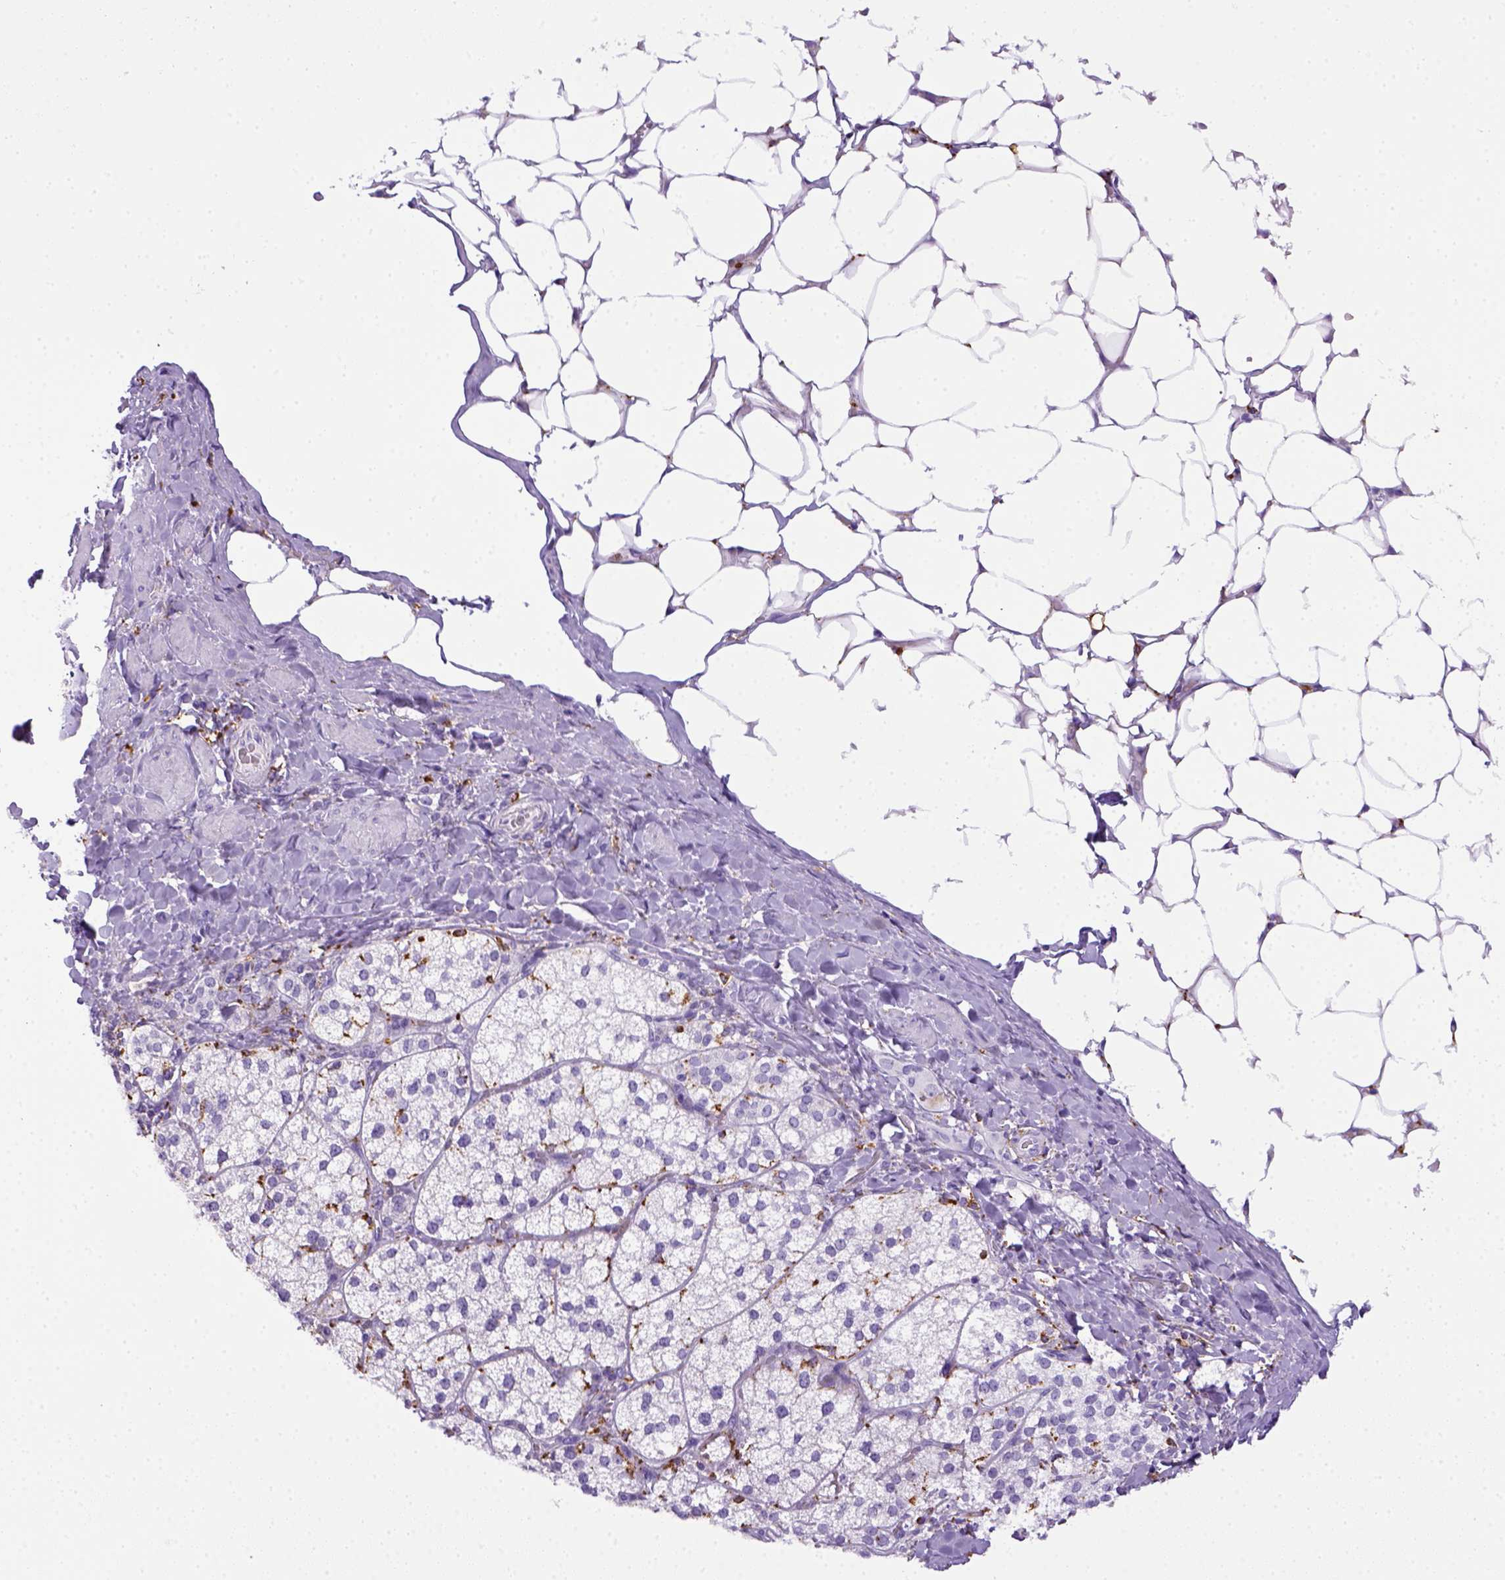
{"staining": {"intensity": "negative", "quantity": "none", "location": "none"}, "tissue": "adrenal gland", "cell_type": "Glandular cells", "image_type": "normal", "snomed": [{"axis": "morphology", "description": "Normal tissue, NOS"}, {"axis": "topography", "description": "Adrenal gland"}], "caption": "Protein analysis of benign adrenal gland exhibits no significant staining in glandular cells.", "gene": "CD68", "patient": {"sex": "male", "age": 53}}